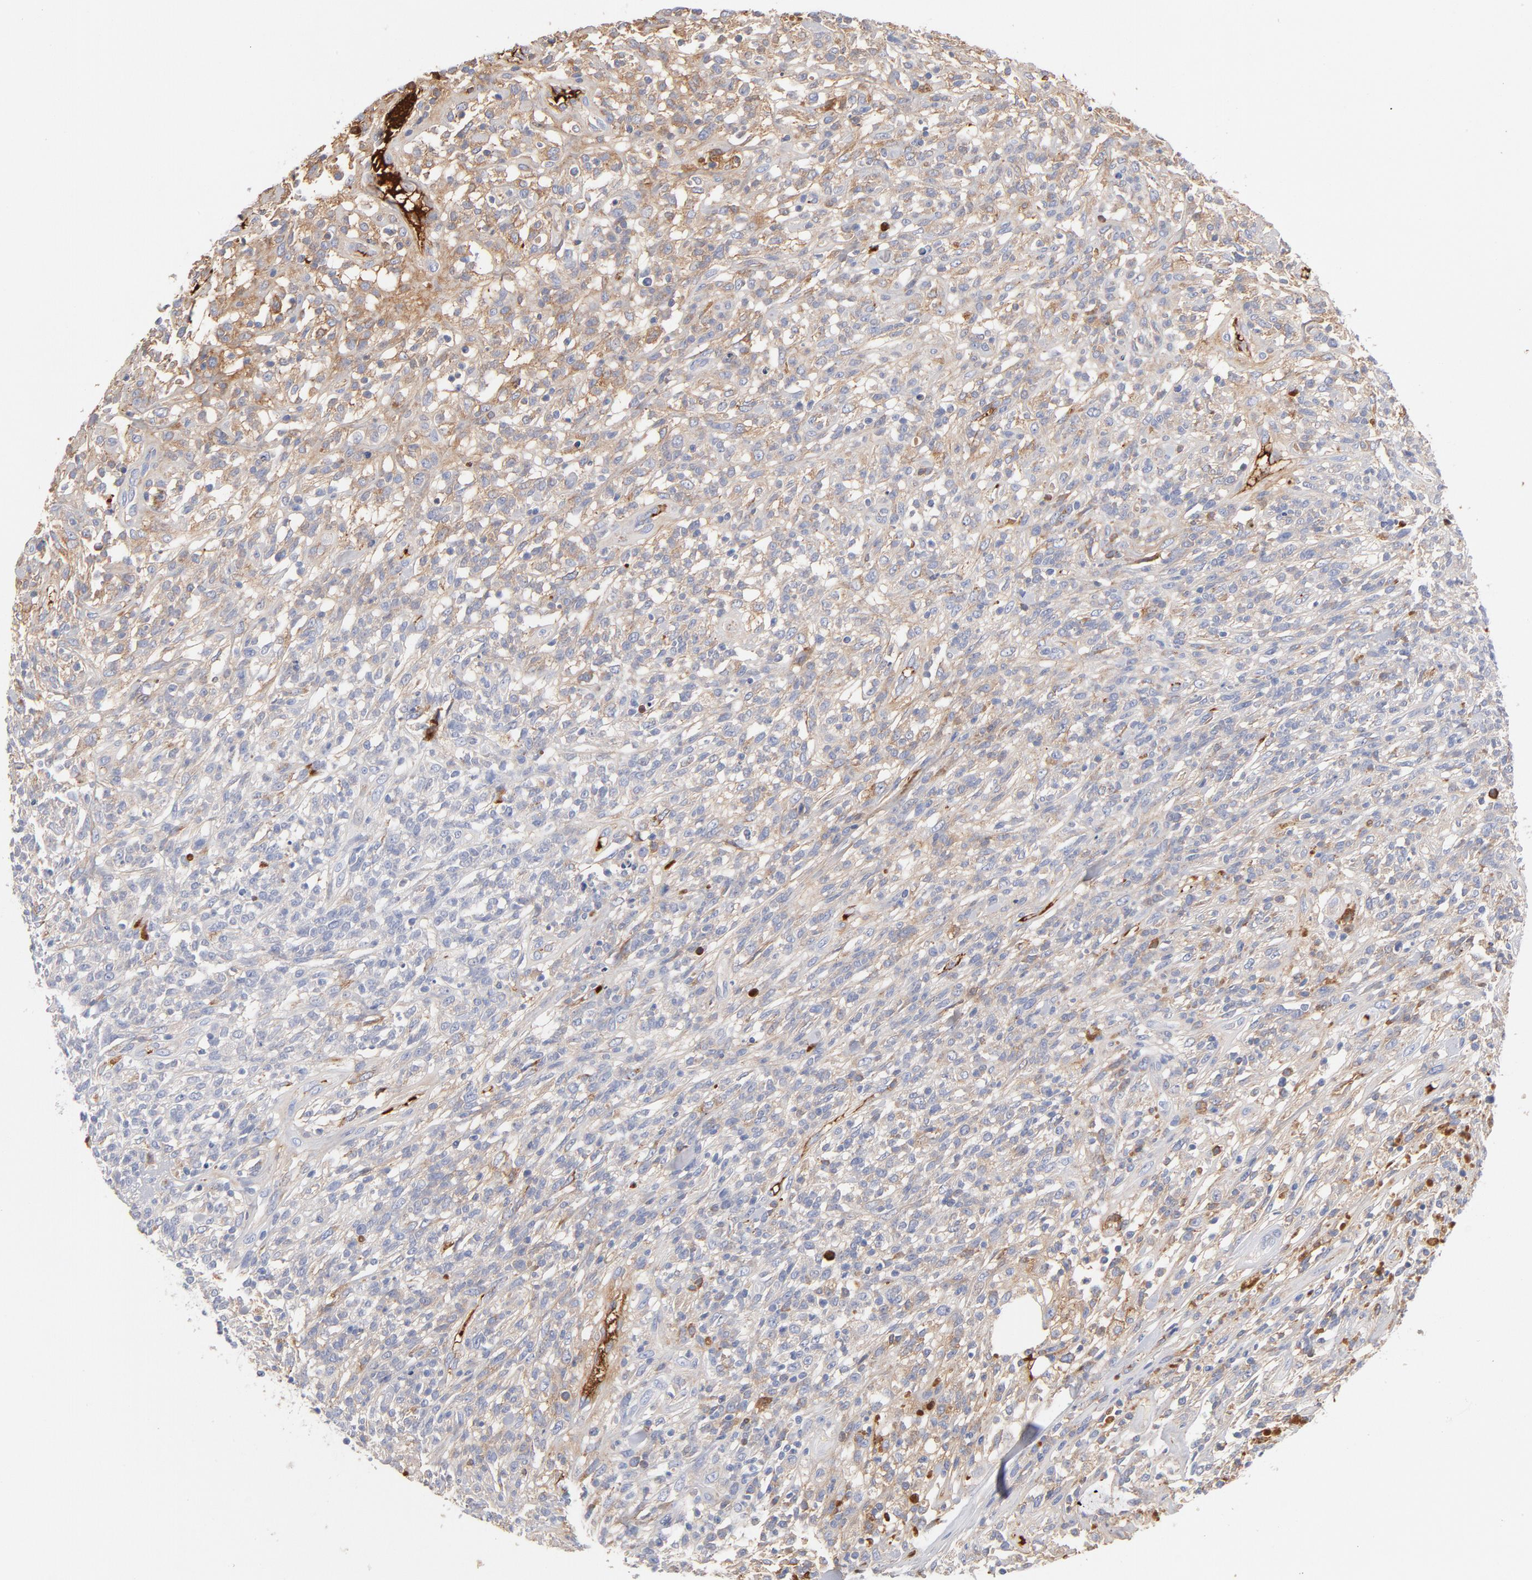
{"staining": {"intensity": "negative", "quantity": "none", "location": "none"}, "tissue": "lymphoma", "cell_type": "Tumor cells", "image_type": "cancer", "snomed": [{"axis": "morphology", "description": "Malignant lymphoma, non-Hodgkin's type, High grade"}, {"axis": "topography", "description": "Lymph node"}], "caption": "High magnification brightfield microscopy of lymphoma stained with DAB (brown) and counterstained with hematoxylin (blue): tumor cells show no significant expression.", "gene": "C3", "patient": {"sex": "female", "age": 73}}